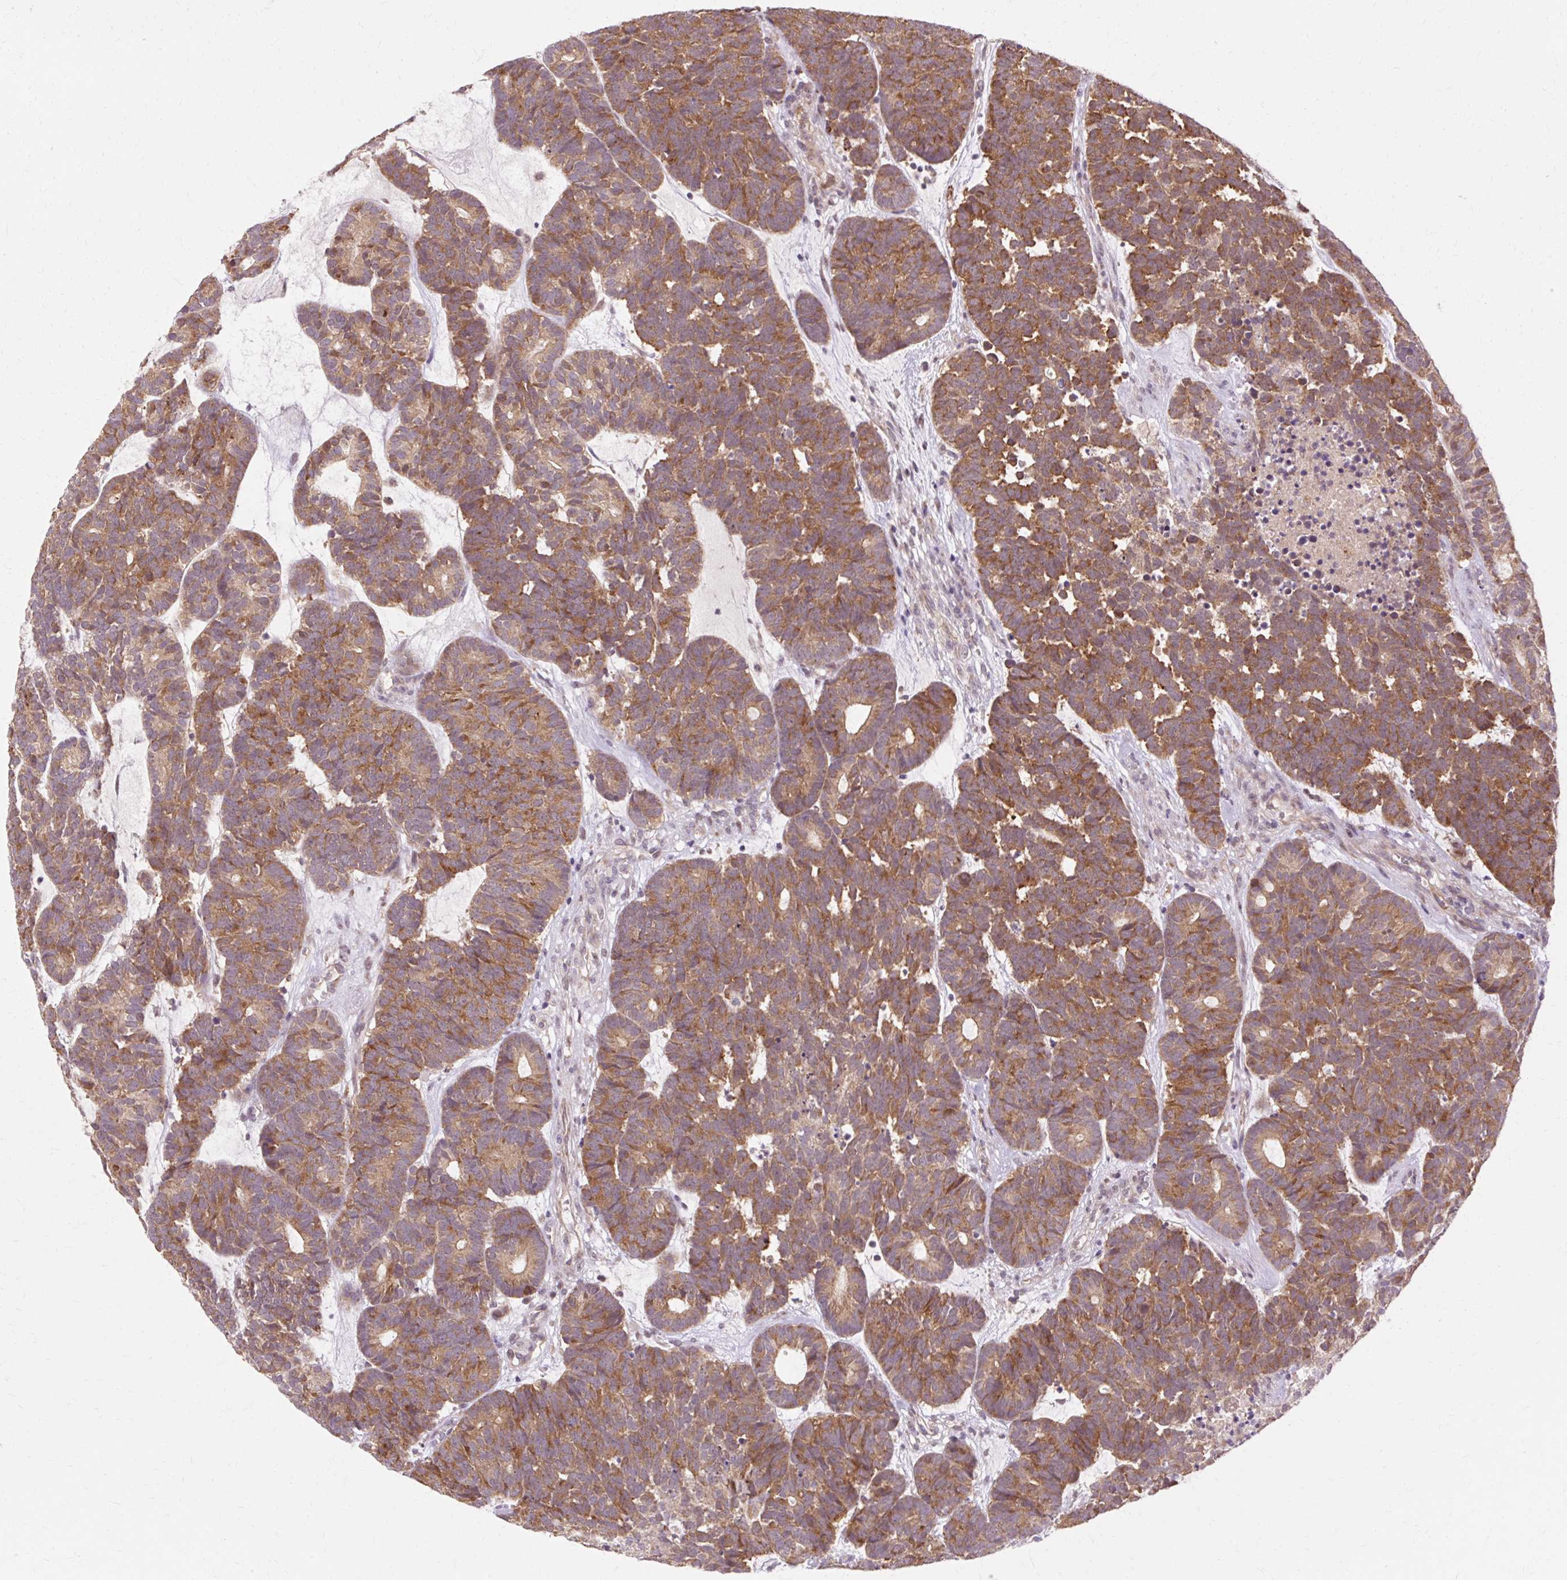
{"staining": {"intensity": "moderate", "quantity": ">75%", "location": "cytoplasmic/membranous"}, "tissue": "head and neck cancer", "cell_type": "Tumor cells", "image_type": "cancer", "snomed": [{"axis": "morphology", "description": "Adenocarcinoma, NOS"}, {"axis": "topography", "description": "Head-Neck"}], "caption": "Immunohistochemistry (IHC) micrograph of human head and neck adenocarcinoma stained for a protein (brown), which demonstrates medium levels of moderate cytoplasmic/membranous expression in approximately >75% of tumor cells.", "gene": "GEMIN2", "patient": {"sex": "female", "age": 81}}